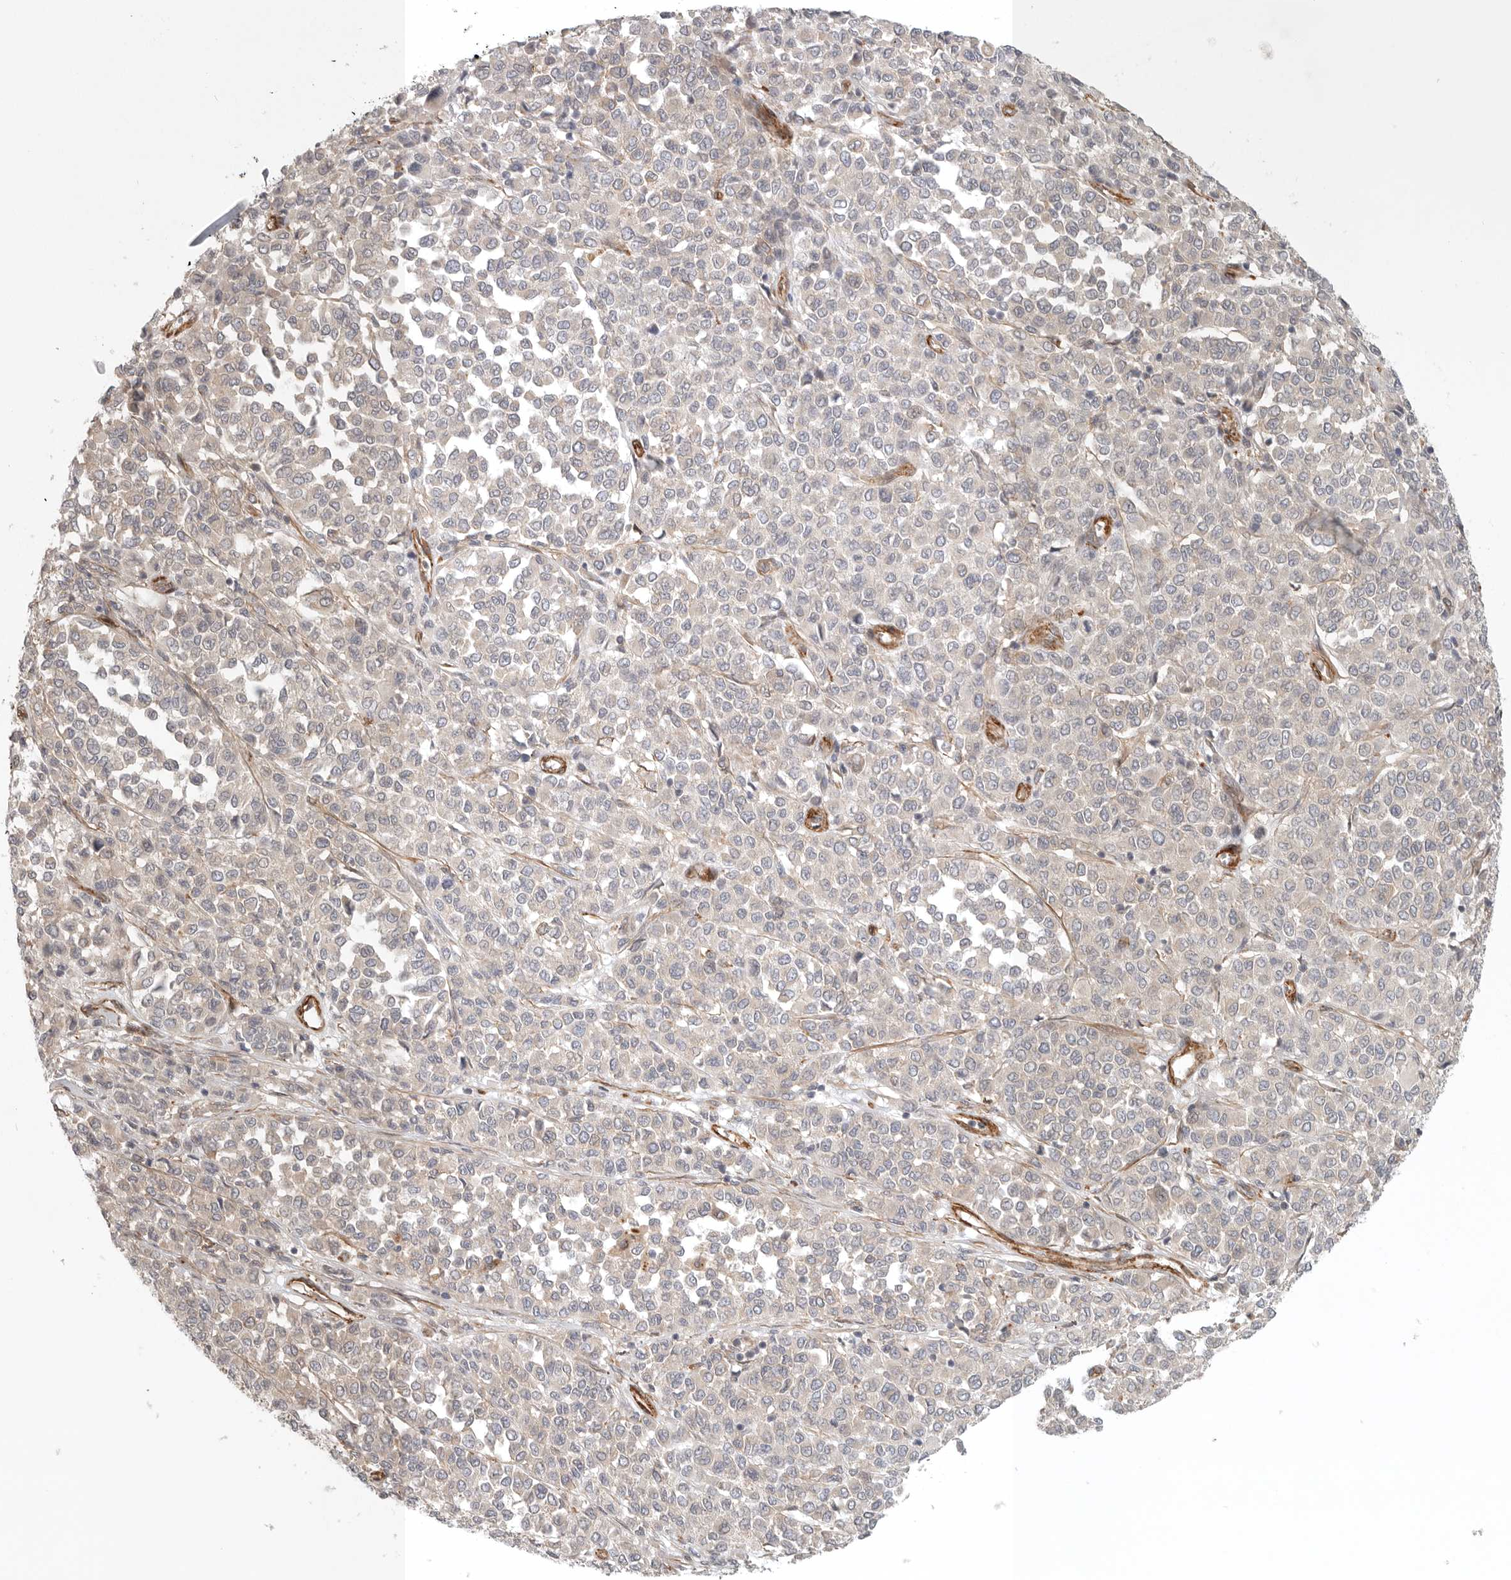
{"staining": {"intensity": "negative", "quantity": "none", "location": "none"}, "tissue": "melanoma", "cell_type": "Tumor cells", "image_type": "cancer", "snomed": [{"axis": "morphology", "description": "Malignant melanoma, Metastatic site"}, {"axis": "topography", "description": "Pancreas"}], "caption": "Immunohistochemistry (IHC) of human malignant melanoma (metastatic site) demonstrates no staining in tumor cells.", "gene": "LONRF1", "patient": {"sex": "female", "age": 30}}